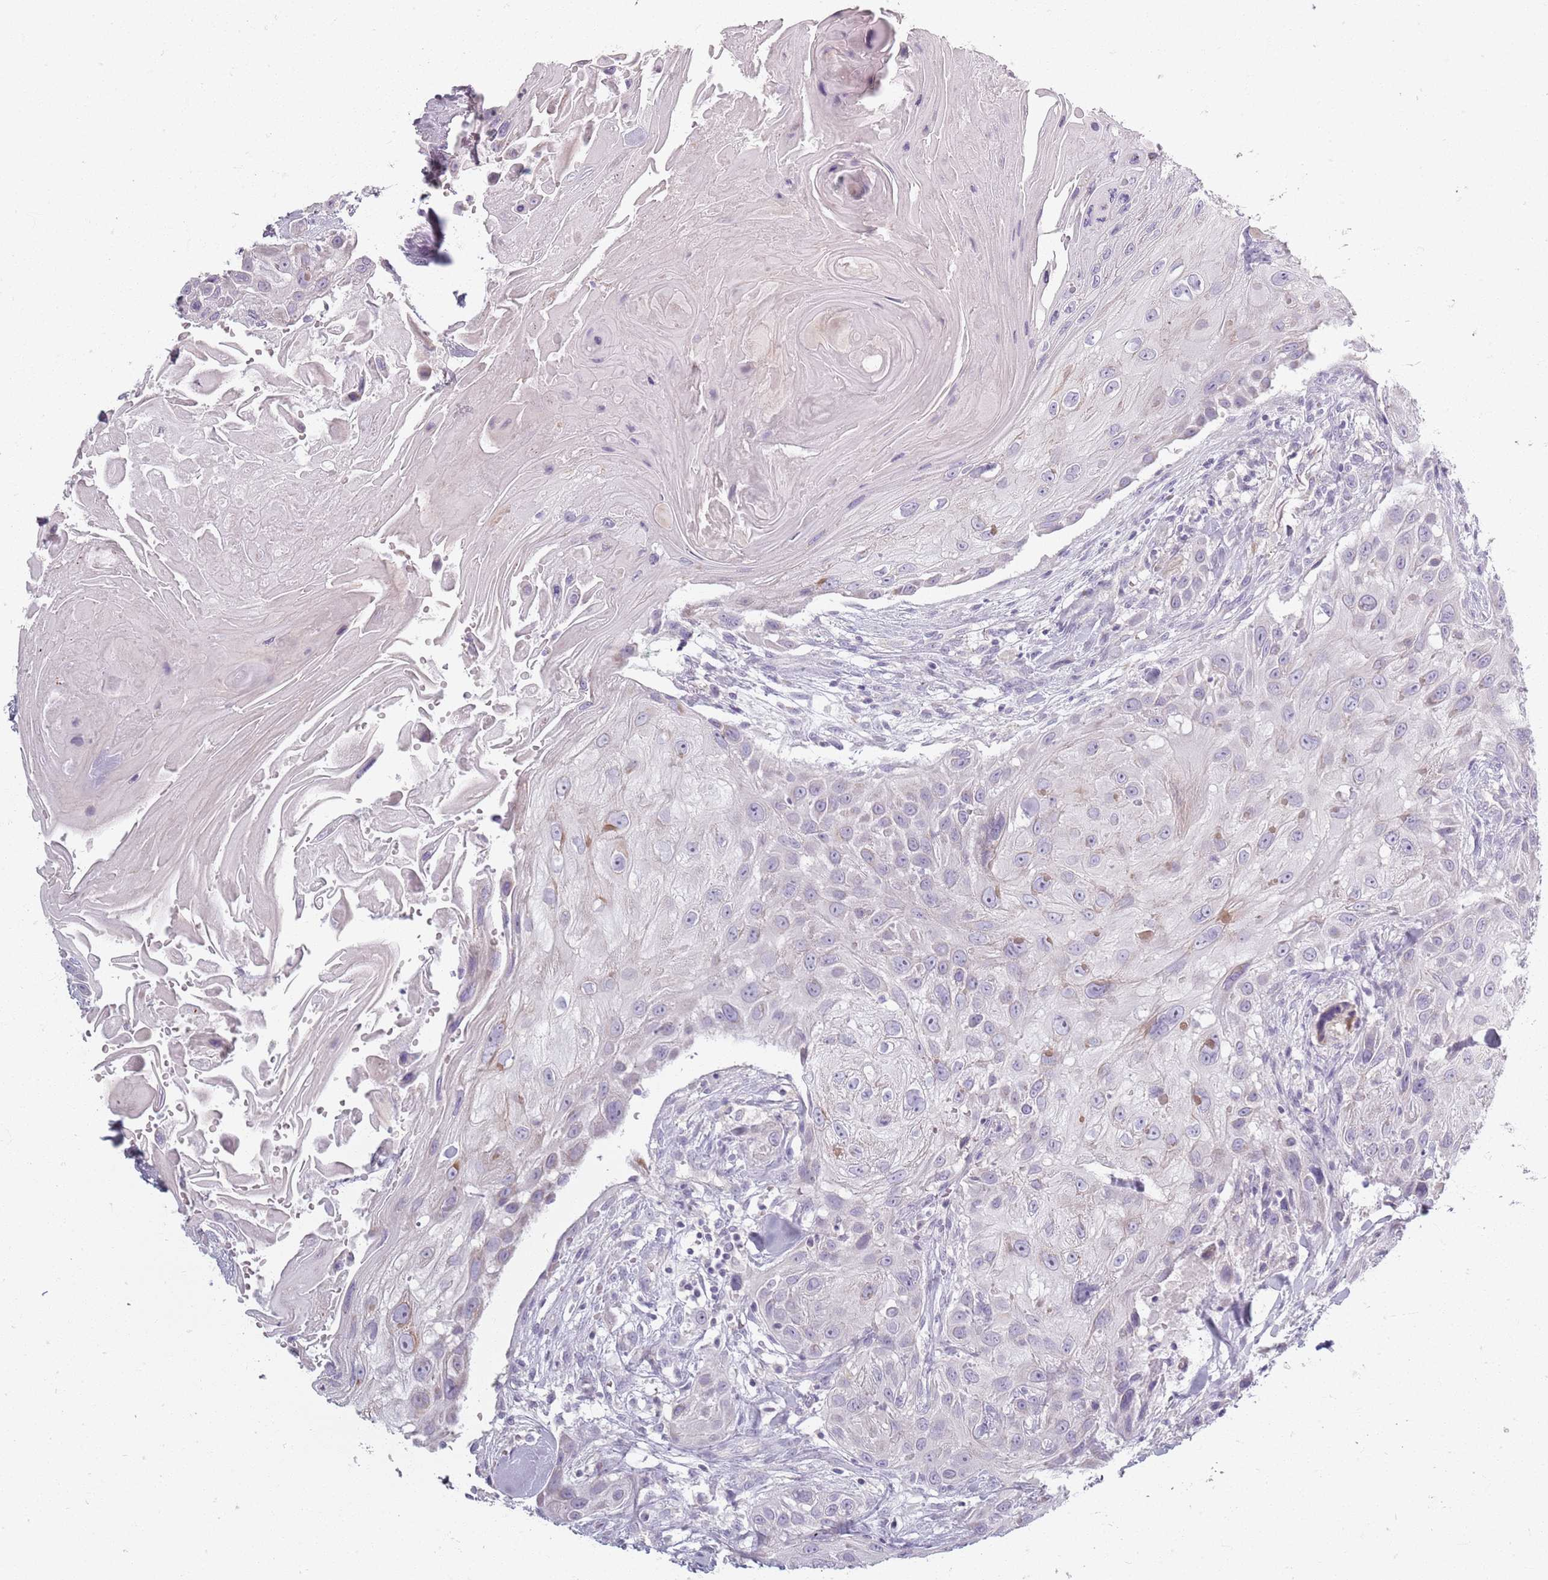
{"staining": {"intensity": "weak", "quantity": "<25%", "location": "cytoplasmic/membranous"}, "tissue": "head and neck cancer", "cell_type": "Tumor cells", "image_type": "cancer", "snomed": [{"axis": "morphology", "description": "Squamous cell carcinoma, NOS"}, {"axis": "topography", "description": "Head-Neck"}], "caption": "Tumor cells show no significant protein positivity in squamous cell carcinoma (head and neck).", "gene": "SYNGR3", "patient": {"sex": "male", "age": 81}}